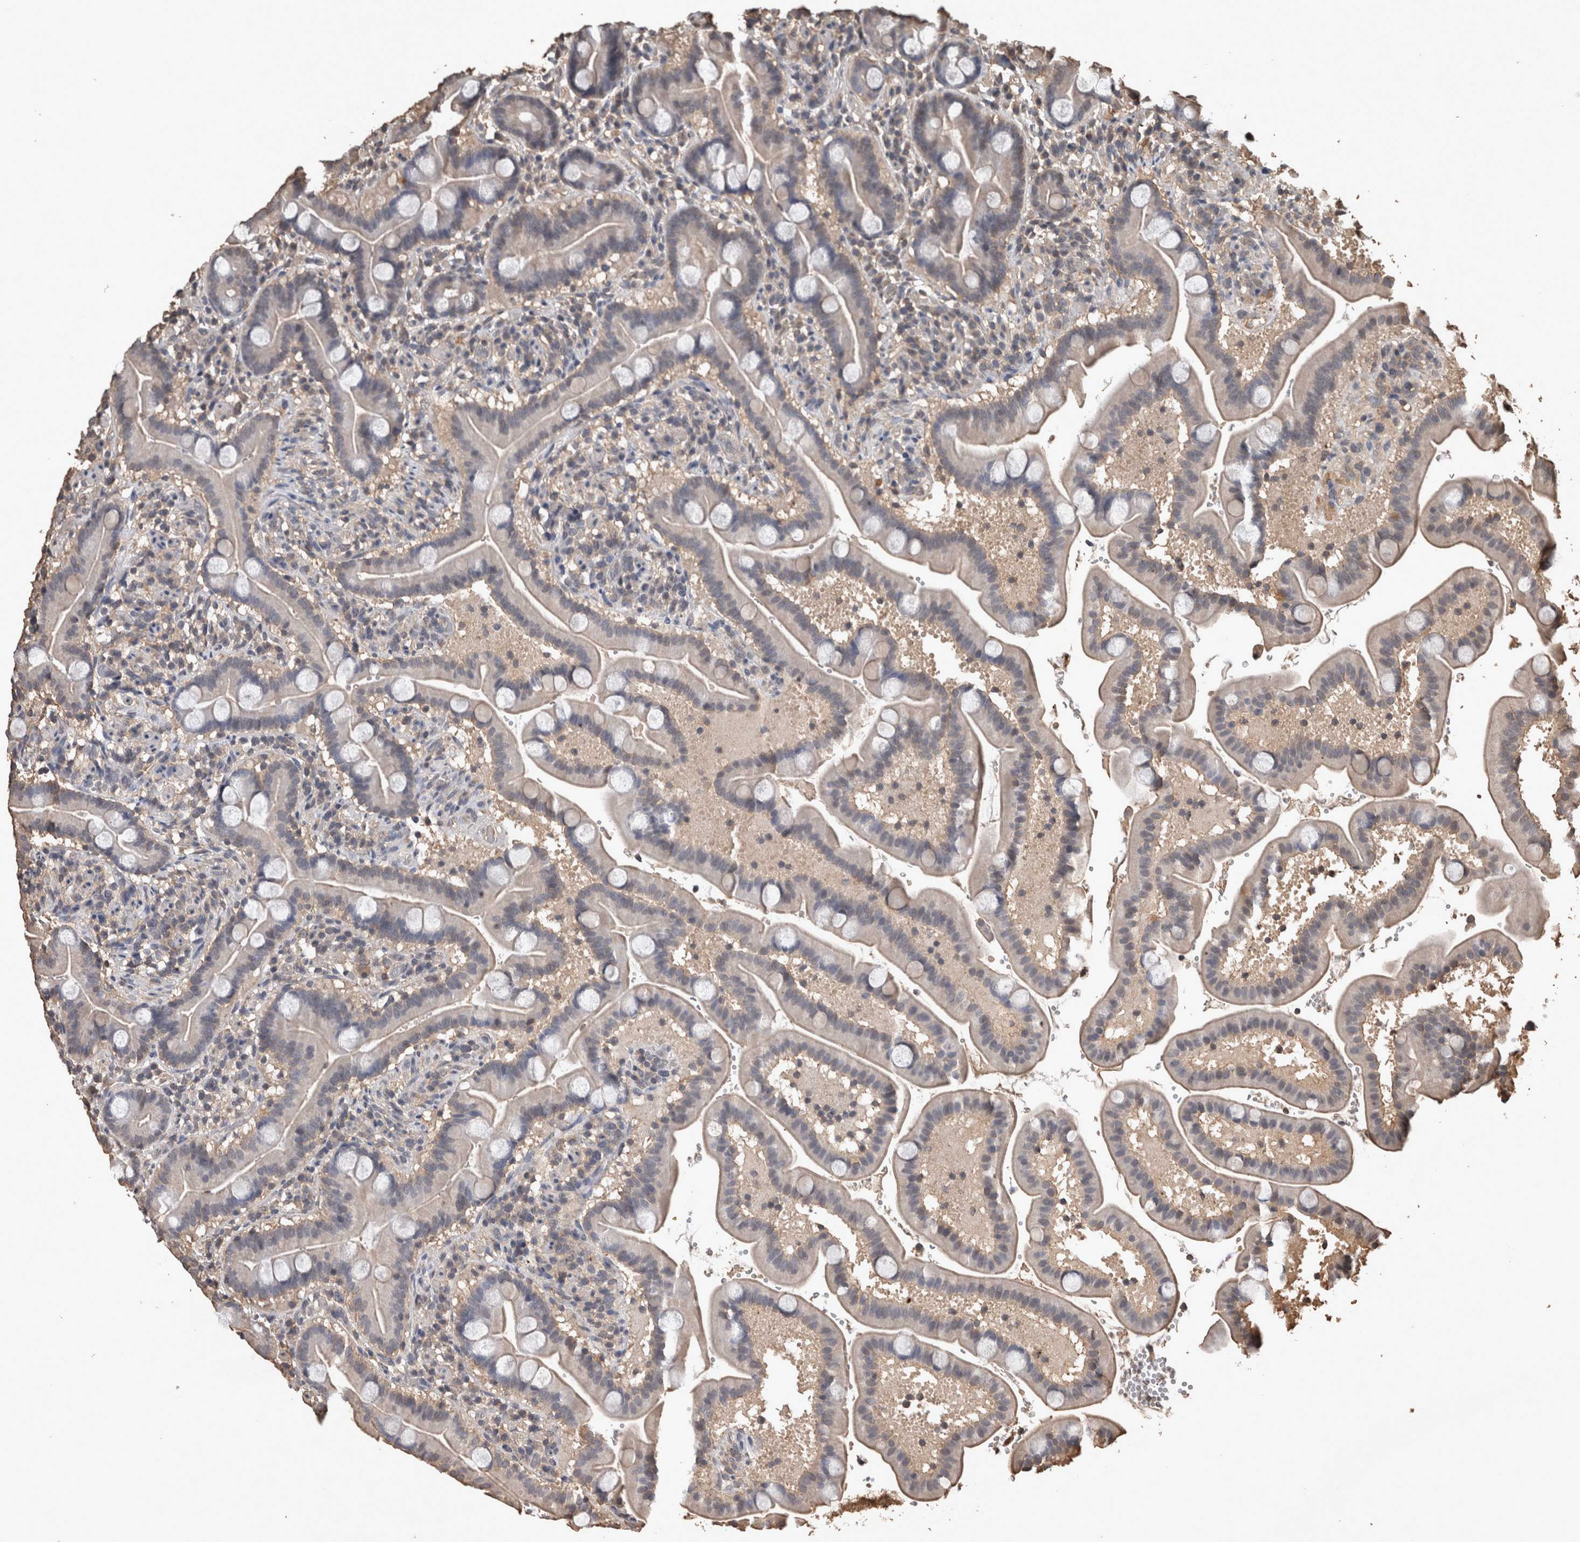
{"staining": {"intensity": "moderate", "quantity": "<25%", "location": "cytoplasmic/membranous"}, "tissue": "duodenum", "cell_type": "Glandular cells", "image_type": "normal", "snomed": [{"axis": "morphology", "description": "Normal tissue, NOS"}, {"axis": "topography", "description": "Duodenum"}], "caption": "Immunohistochemical staining of unremarkable human duodenum reveals moderate cytoplasmic/membranous protein staining in about <25% of glandular cells. The protein is shown in brown color, while the nuclei are stained blue.", "gene": "FGFRL1", "patient": {"sex": "male", "age": 54}}